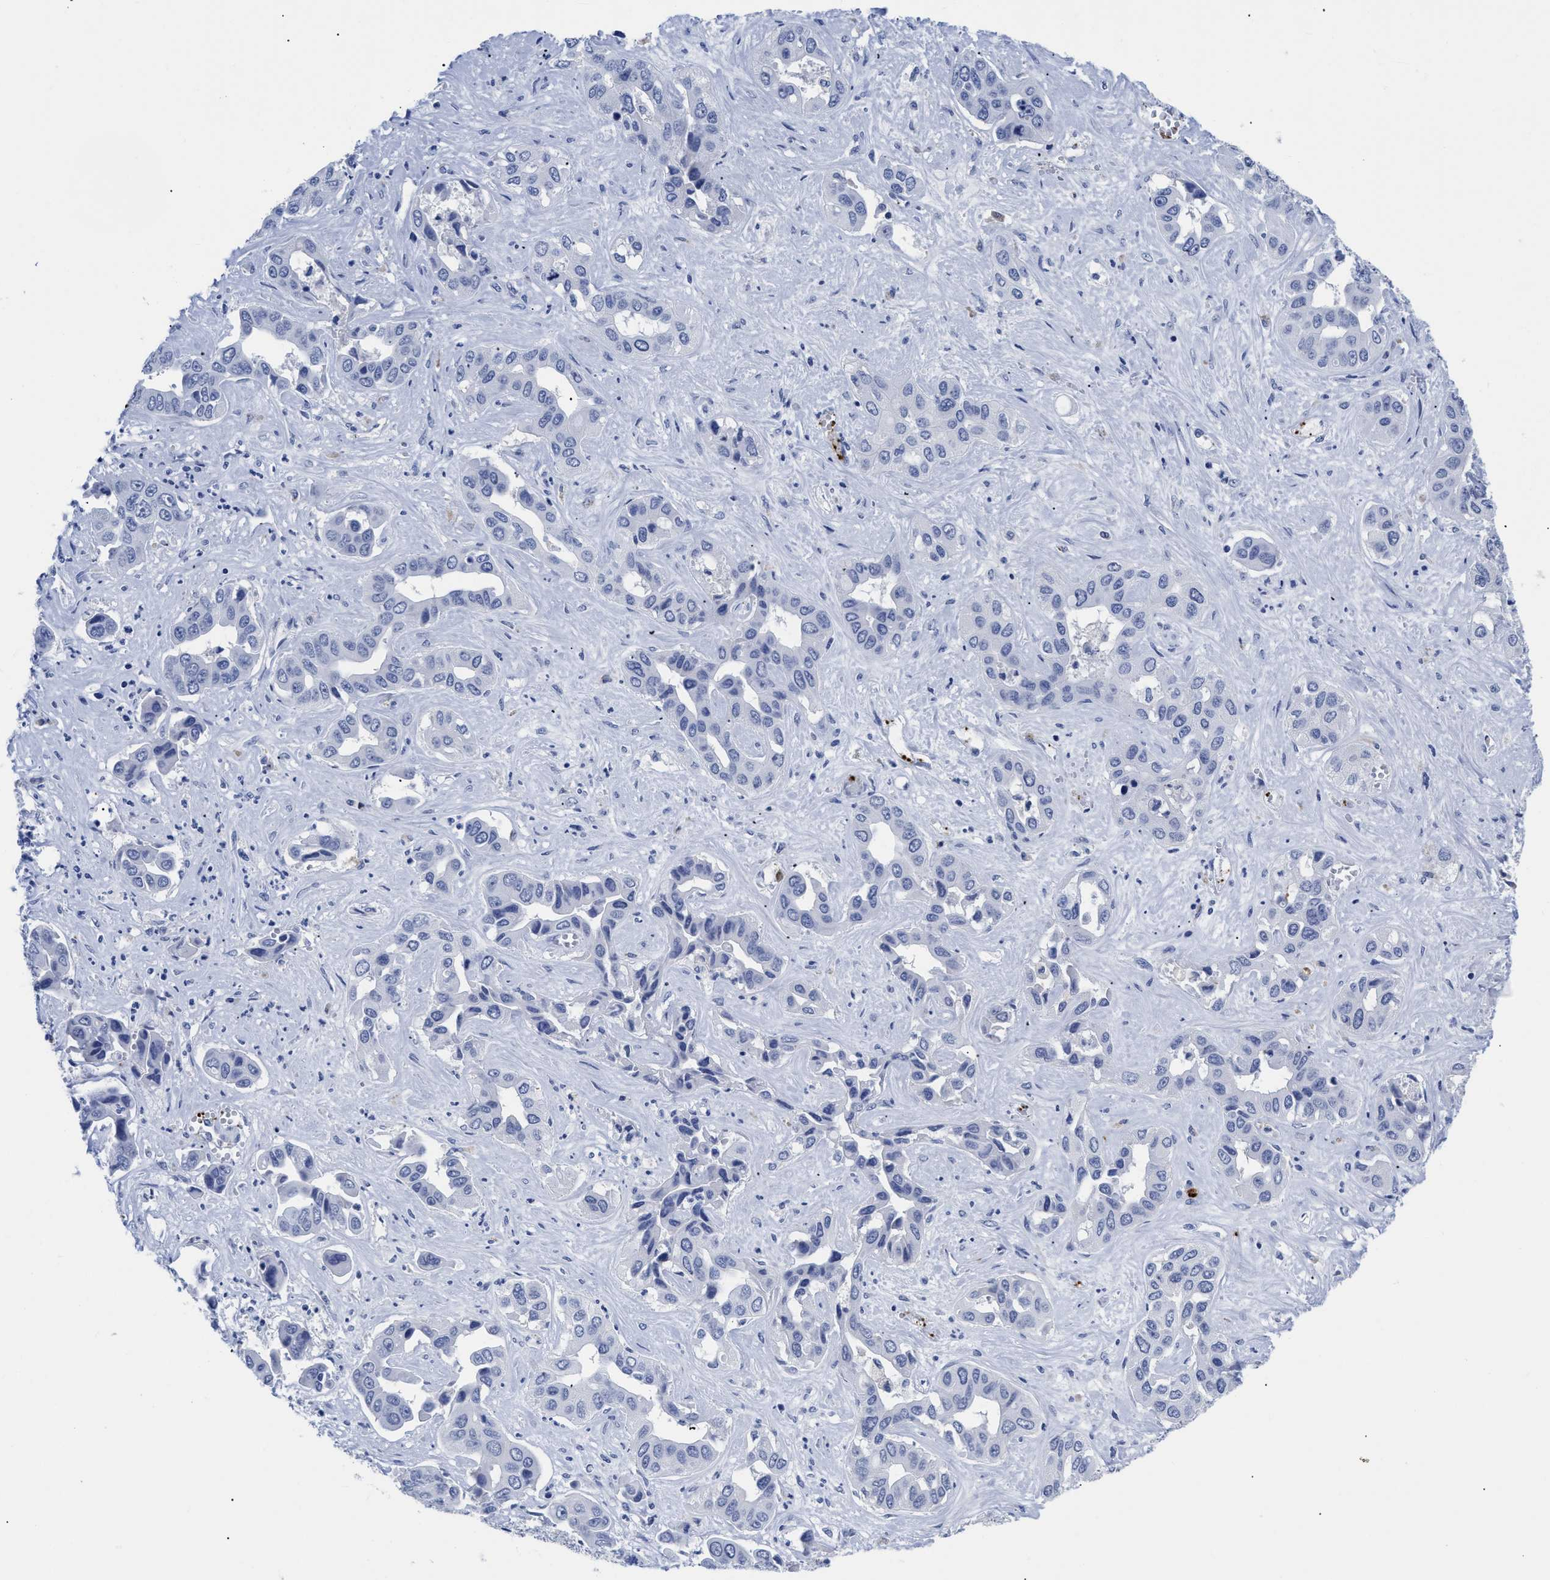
{"staining": {"intensity": "negative", "quantity": "none", "location": "none"}, "tissue": "liver cancer", "cell_type": "Tumor cells", "image_type": "cancer", "snomed": [{"axis": "morphology", "description": "Cholangiocarcinoma"}, {"axis": "topography", "description": "Liver"}], "caption": "Immunohistochemical staining of liver cancer shows no significant expression in tumor cells.", "gene": "TREML1", "patient": {"sex": "female", "age": 52}}